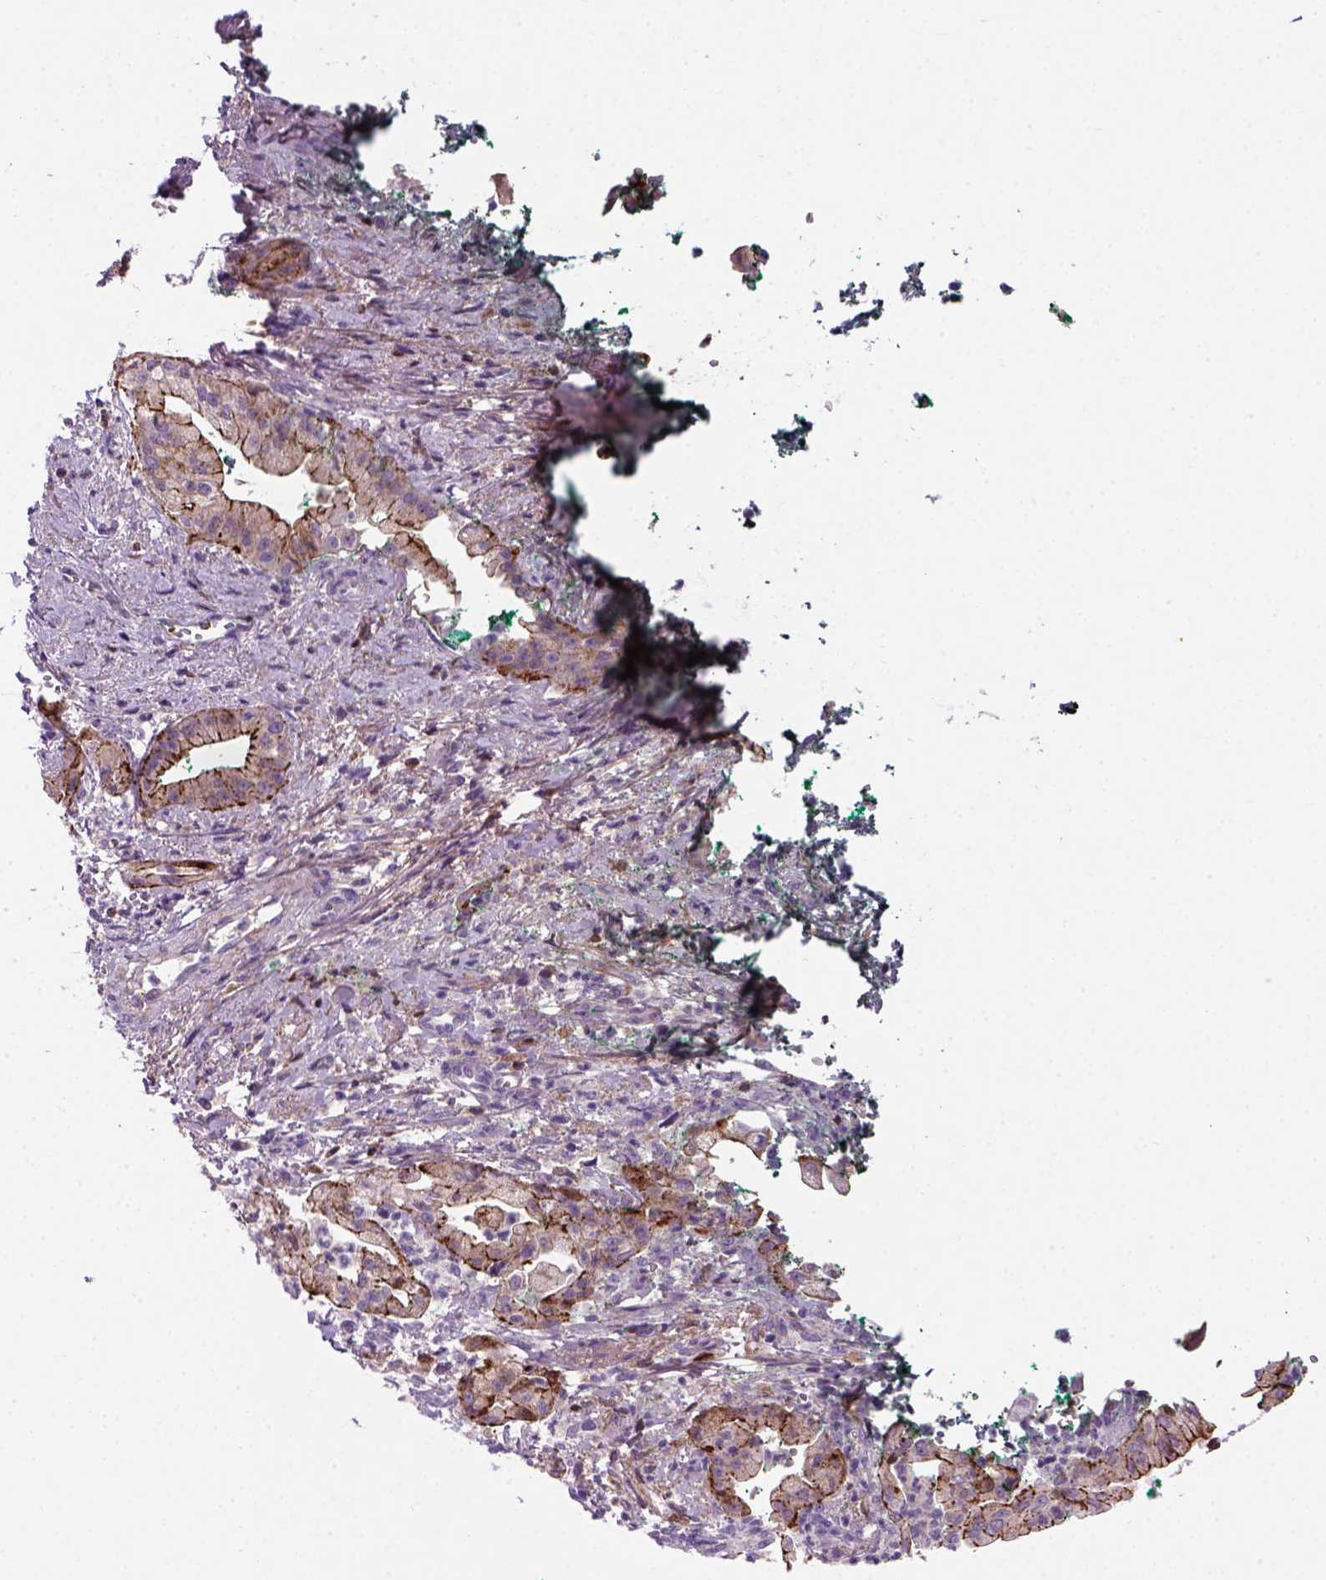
{"staining": {"intensity": "strong", "quantity": ">75%", "location": "cytoplasmic/membranous"}, "tissue": "pancreatic cancer", "cell_type": "Tumor cells", "image_type": "cancer", "snomed": [{"axis": "morphology", "description": "Normal tissue, NOS"}, {"axis": "morphology", "description": "Adenocarcinoma, NOS"}, {"axis": "topography", "description": "Lymph node"}, {"axis": "topography", "description": "Pancreas"}], "caption": "Pancreatic adenocarcinoma stained with a brown dye exhibits strong cytoplasmic/membranous positive staining in approximately >75% of tumor cells.", "gene": "CDH1", "patient": {"sex": "female", "age": 58}}